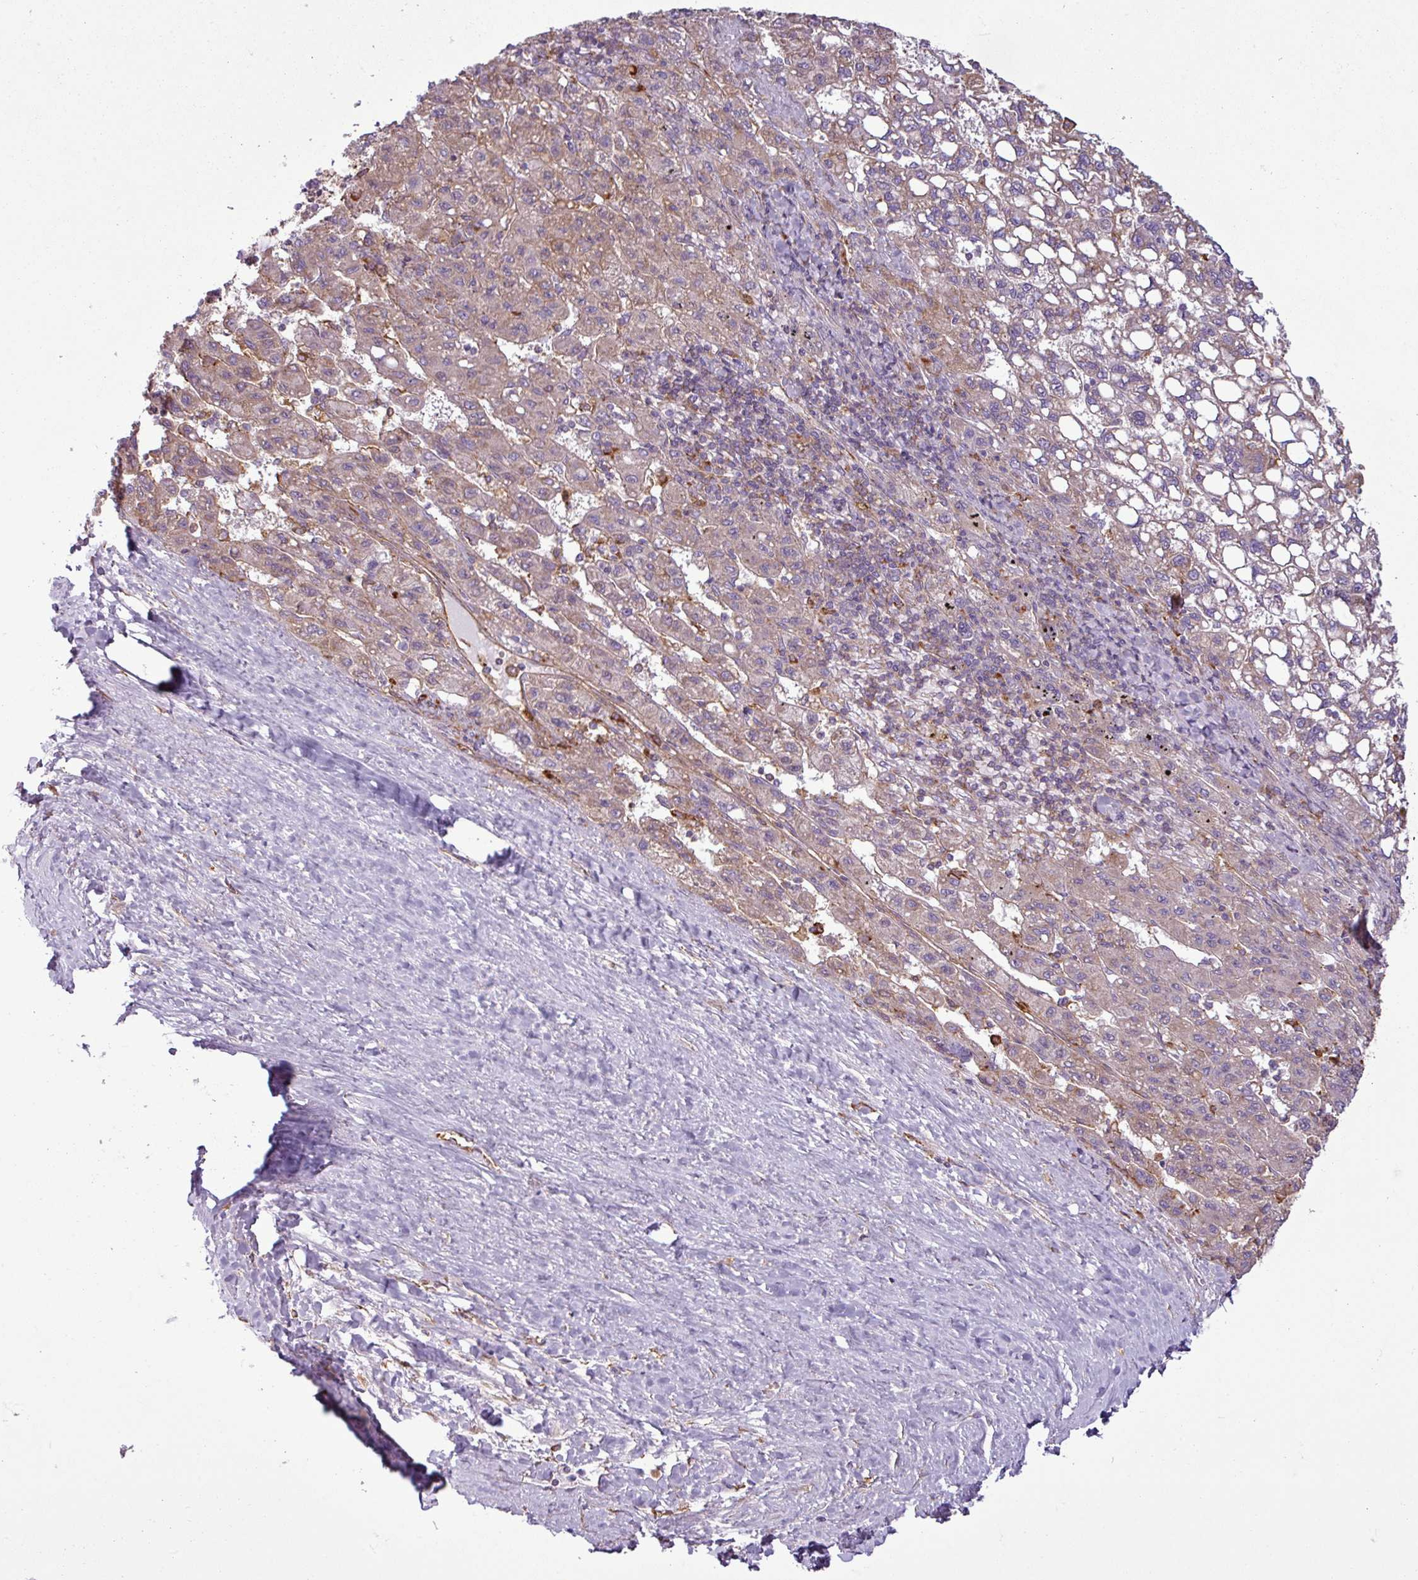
{"staining": {"intensity": "weak", "quantity": "25%-75%", "location": "cytoplasmic/membranous"}, "tissue": "liver cancer", "cell_type": "Tumor cells", "image_type": "cancer", "snomed": [{"axis": "morphology", "description": "Carcinoma, Hepatocellular, NOS"}, {"axis": "topography", "description": "Liver"}], "caption": "Human liver cancer (hepatocellular carcinoma) stained with a protein marker exhibits weak staining in tumor cells.", "gene": "PACSIN2", "patient": {"sex": "female", "age": 82}}